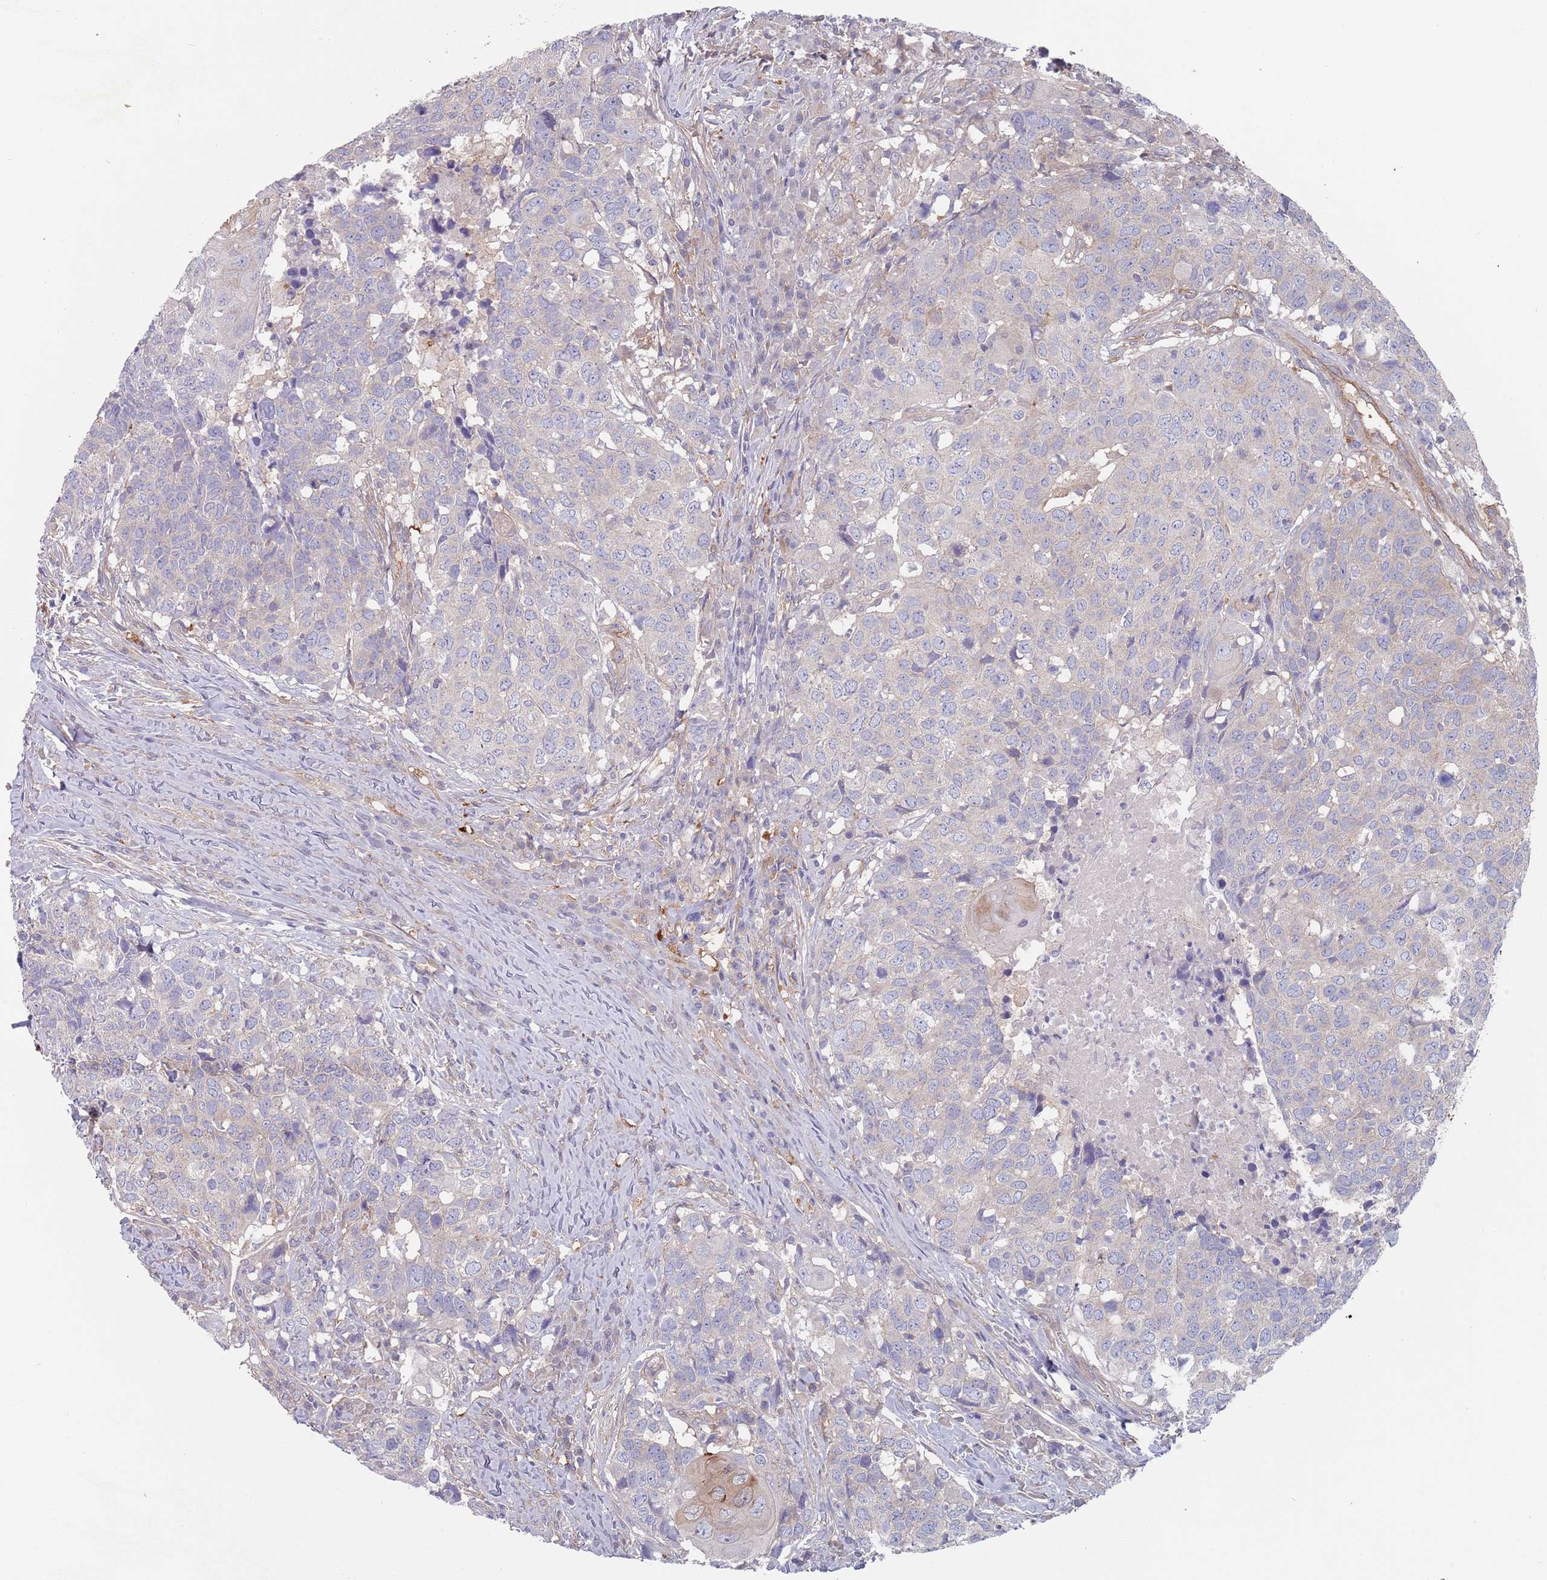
{"staining": {"intensity": "negative", "quantity": "none", "location": "none"}, "tissue": "head and neck cancer", "cell_type": "Tumor cells", "image_type": "cancer", "snomed": [{"axis": "morphology", "description": "Normal tissue, NOS"}, {"axis": "morphology", "description": "Squamous cell carcinoma, NOS"}, {"axis": "topography", "description": "Skeletal muscle"}, {"axis": "topography", "description": "Vascular tissue"}, {"axis": "topography", "description": "Peripheral nerve tissue"}, {"axis": "topography", "description": "Head-Neck"}], "caption": "Immunohistochemistry histopathology image of head and neck squamous cell carcinoma stained for a protein (brown), which displays no staining in tumor cells.", "gene": "APPL2", "patient": {"sex": "male", "age": 66}}